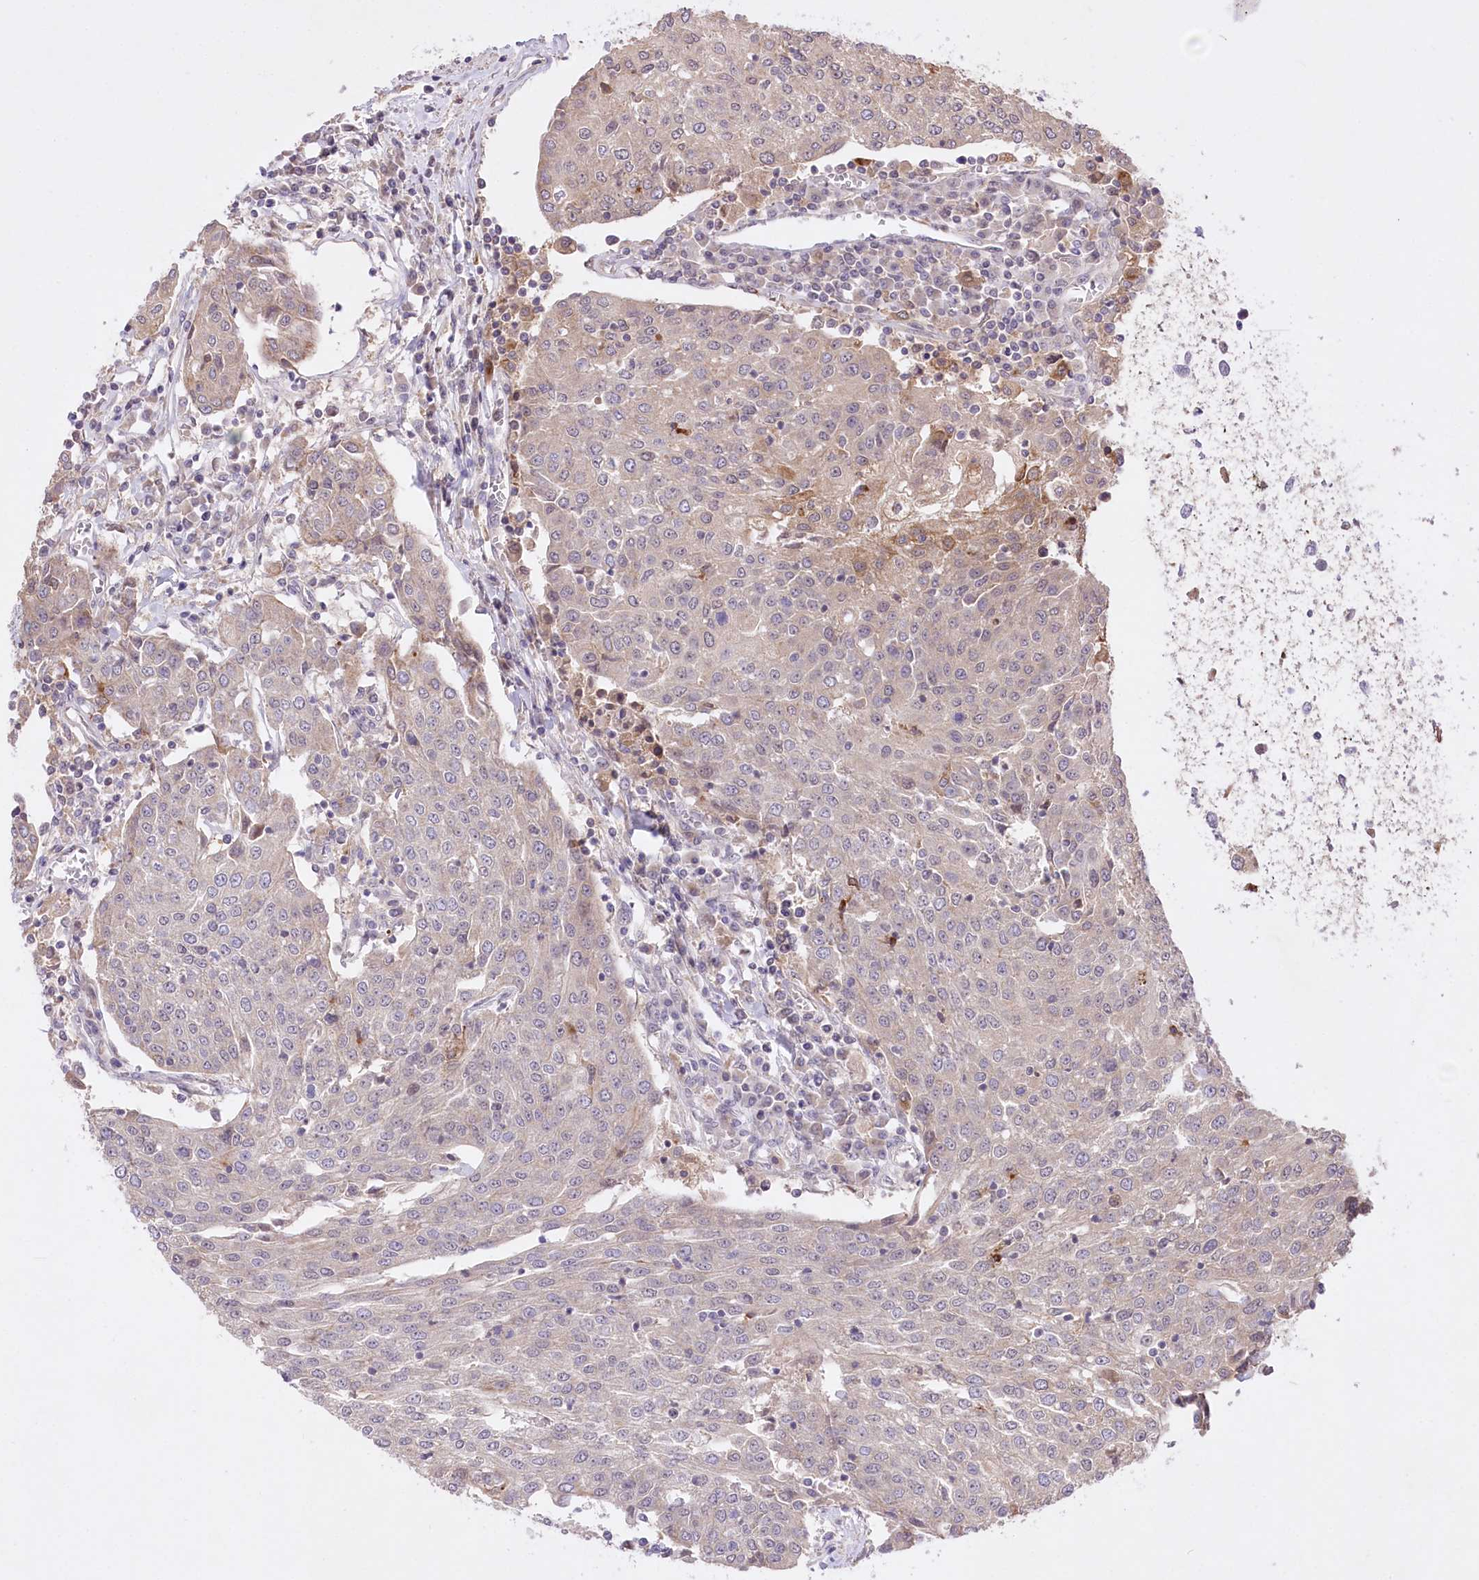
{"staining": {"intensity": "weak", "quantity": "25%-75%", "location": "cytoplasmic/membranous"}, "tissue": "urothelial cancer", "cell_type": "Tumor cells", "image_type": "cancer", "snomed": [{"axis": "morphology", "description": "Urothelial carcinoma, High grade"}, {"axis": "topography", "description": "Urinary bladder"}], "caption": "High-grade urothelial carcinoma stained with a protein marker demonstrates weak staining in tumor cells.", "gene": "HELT", "patient": {"sex": "female", "age": 85}}